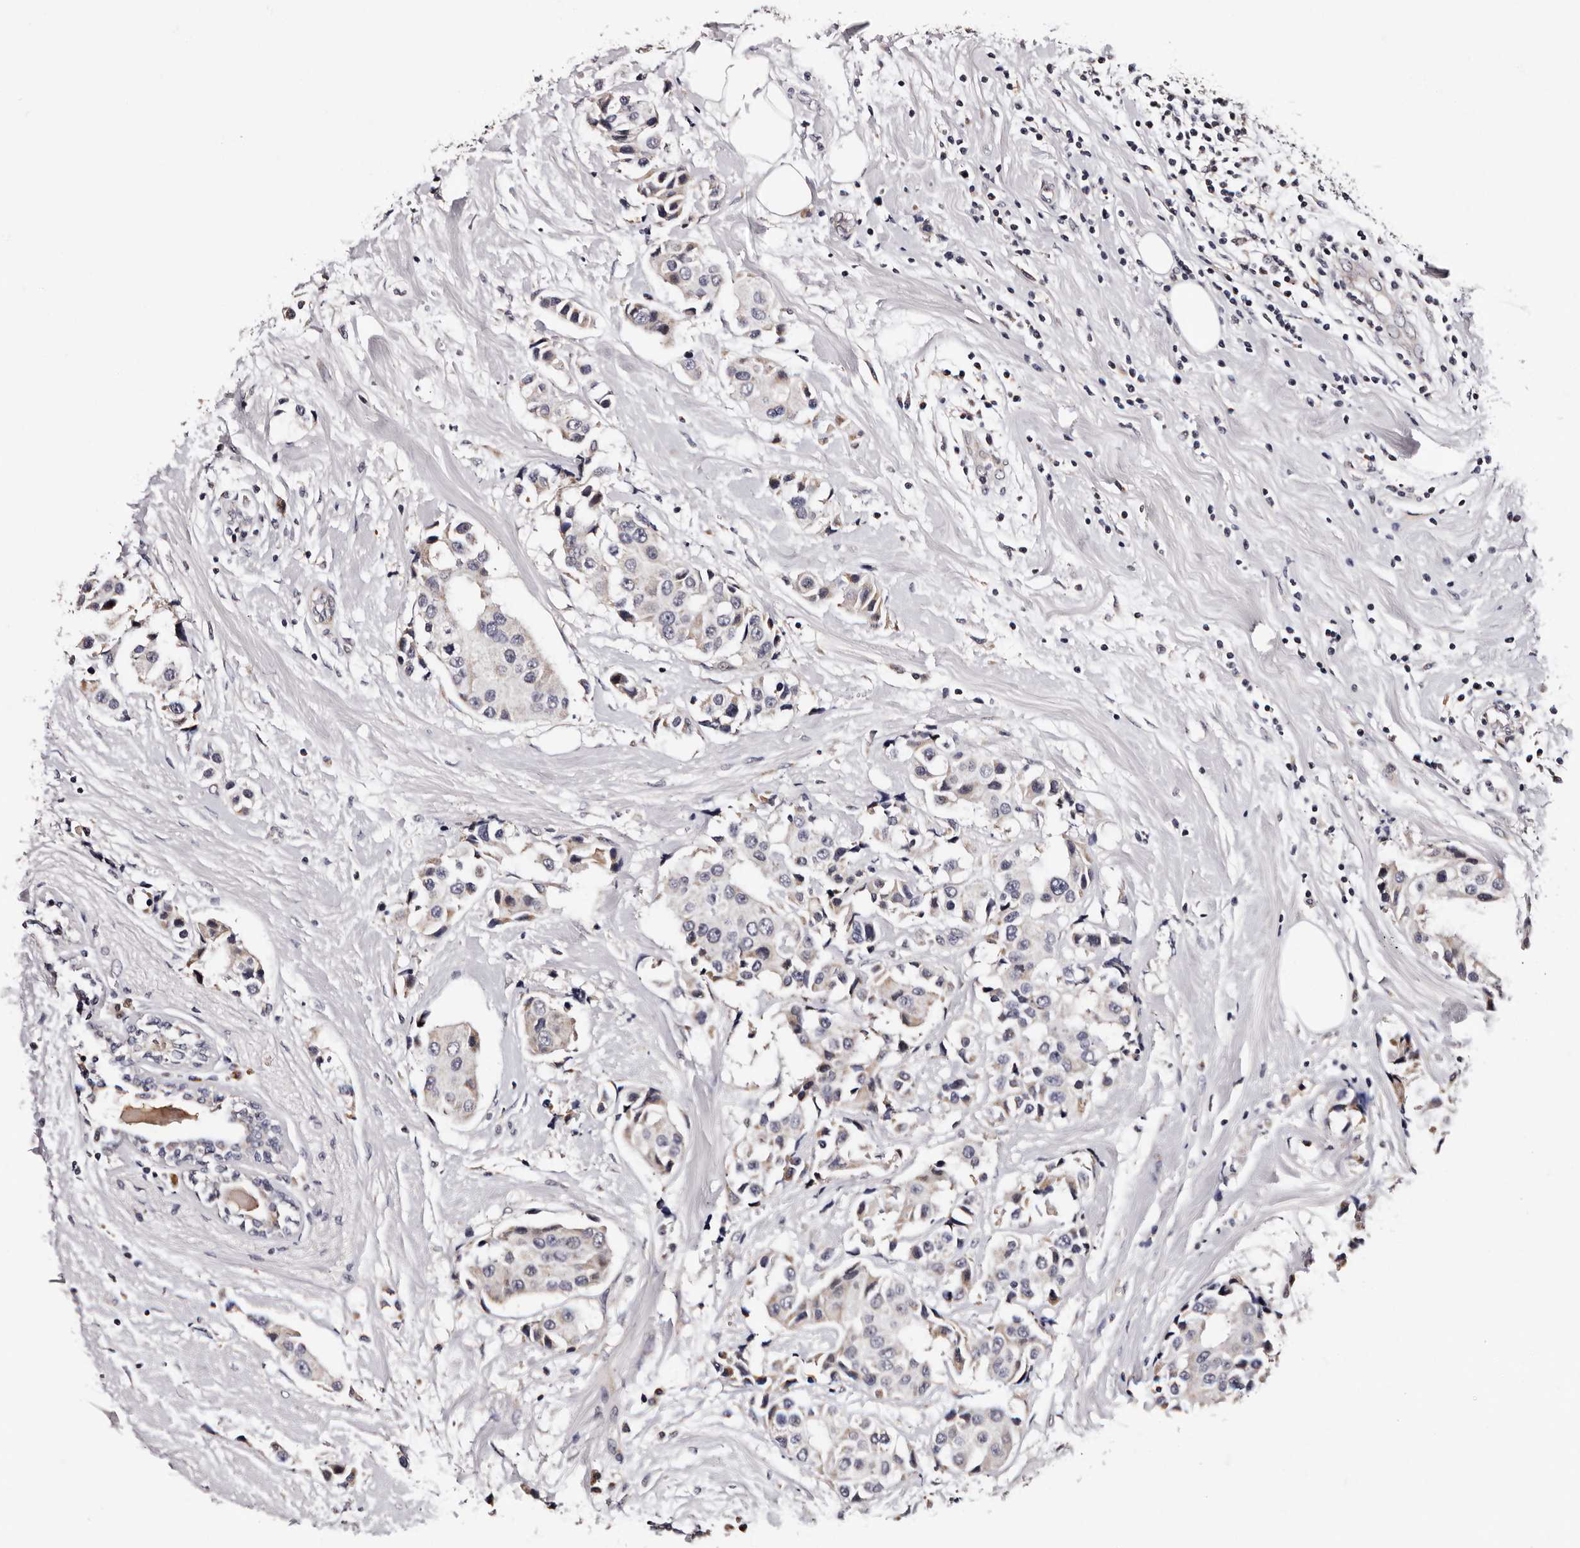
{"staining": {"intensity": "weak", "quantity": "<25%", "location": "cytoplasmic/membranous"}, "tissue": "breast cancer", "cell_type": "Tumor cells", "image_type": "cancer", "snomed": [{"axis": "morphology", "description": "Normal tissue, NOS"}, {"axis": "morphology", "description": "Duct carcinoma"}, {"axis": "topography", "description": "Breast"}], "caption": "This is an immunohistochemistry (IHC) photomicrograph of human breast cancer (invasive ductal carcinoma). There is no positivity in tumor cells.", "gene": "TAF4B", "patient": {"sex": "female", "age": 39}}